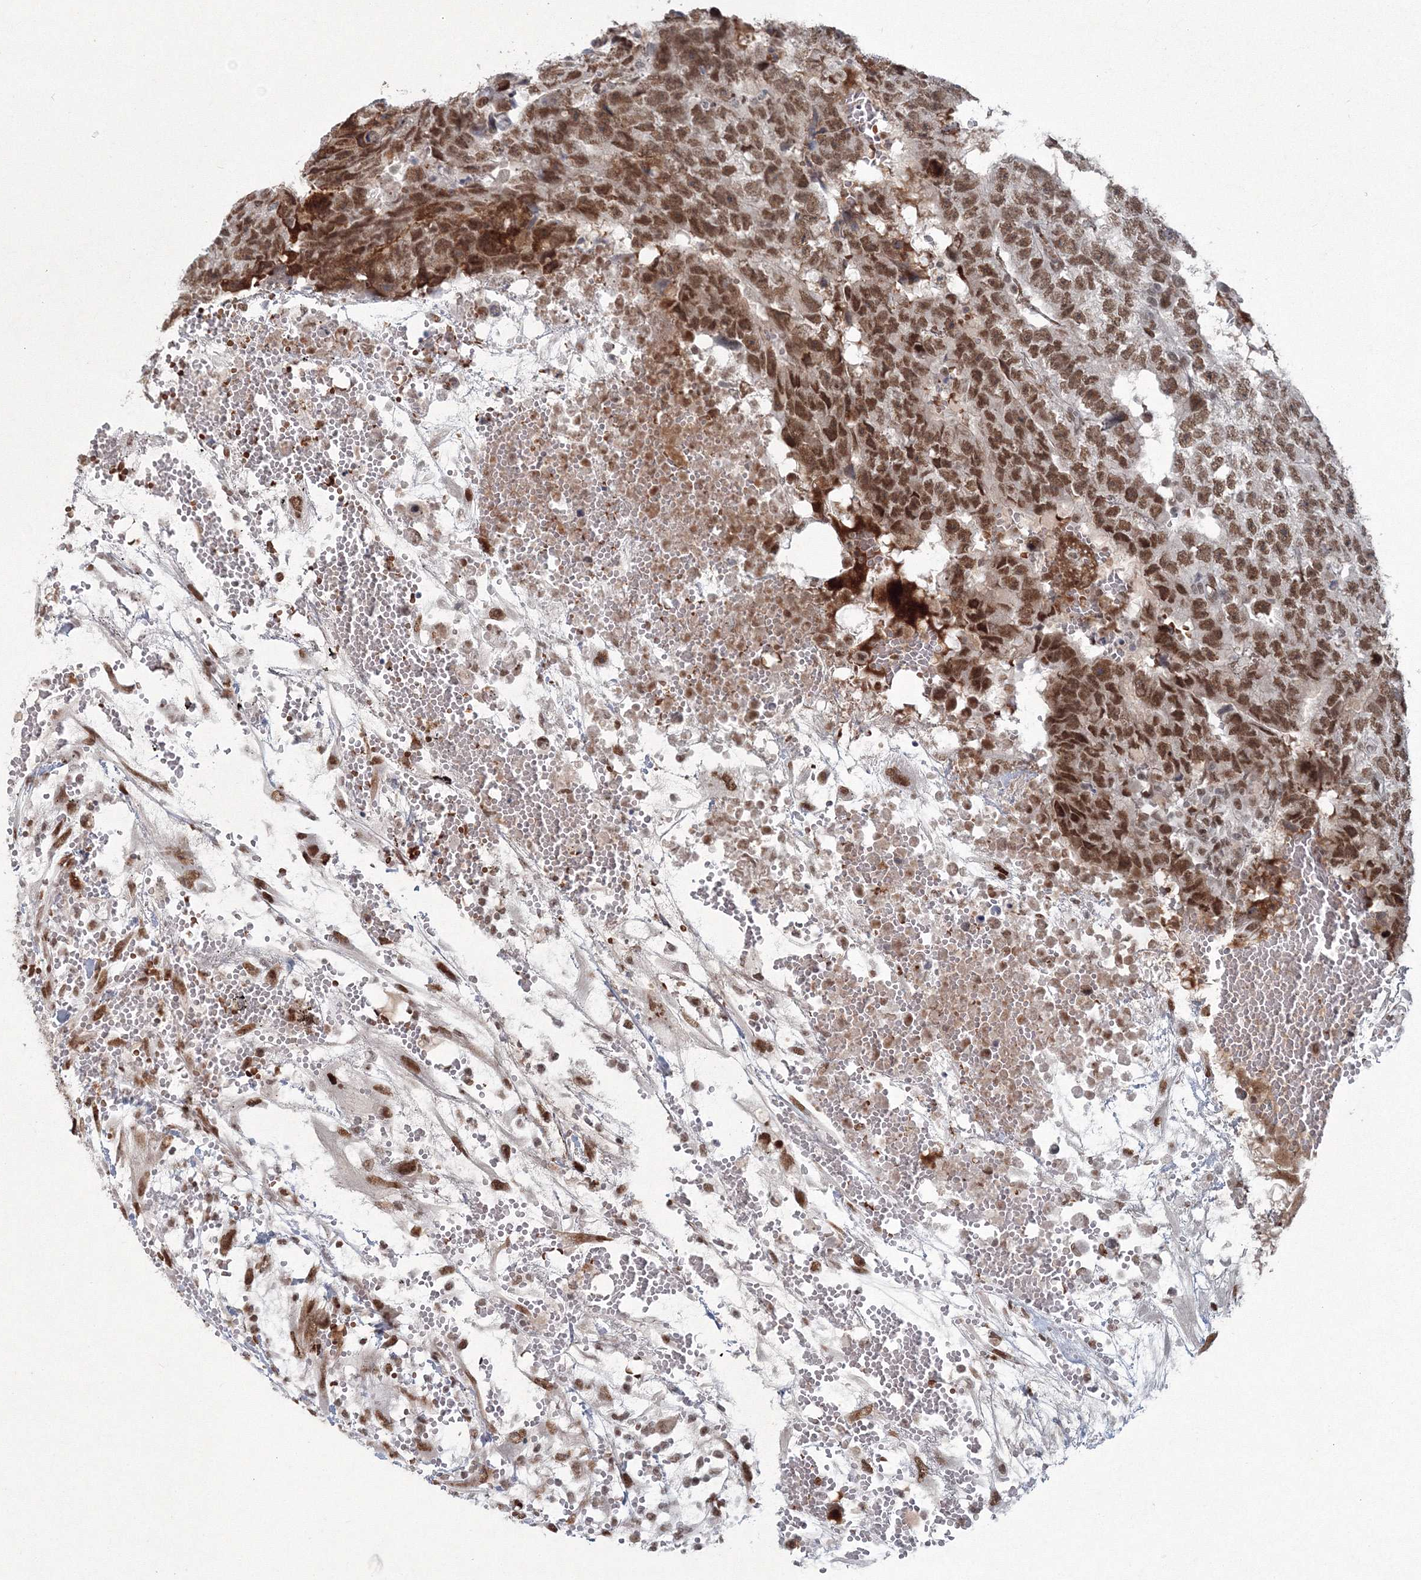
{"staining": {"intensity": "moderate", "quantity": ">75%", "location": "nuclear"}, "tissue": "testis cancer", "cell_type": "Tumor cells", "image_type": "cancer", "snomed": [{"axis": "morphology", "description": "Carcinoma, Embryonal, NOS"}, {"axis": "topography", "description": "Testis"}], "caption": "Protein staining of testis cancer (embryonal carcinoma) tissue demonstrates moderate nuclear positivity in about >75% of tumor cells. (DAB = brown stain, brightfield microscopy at high magnification).", "gene": "C3orf33", "patient": {"sex": "male", "age": 25}}